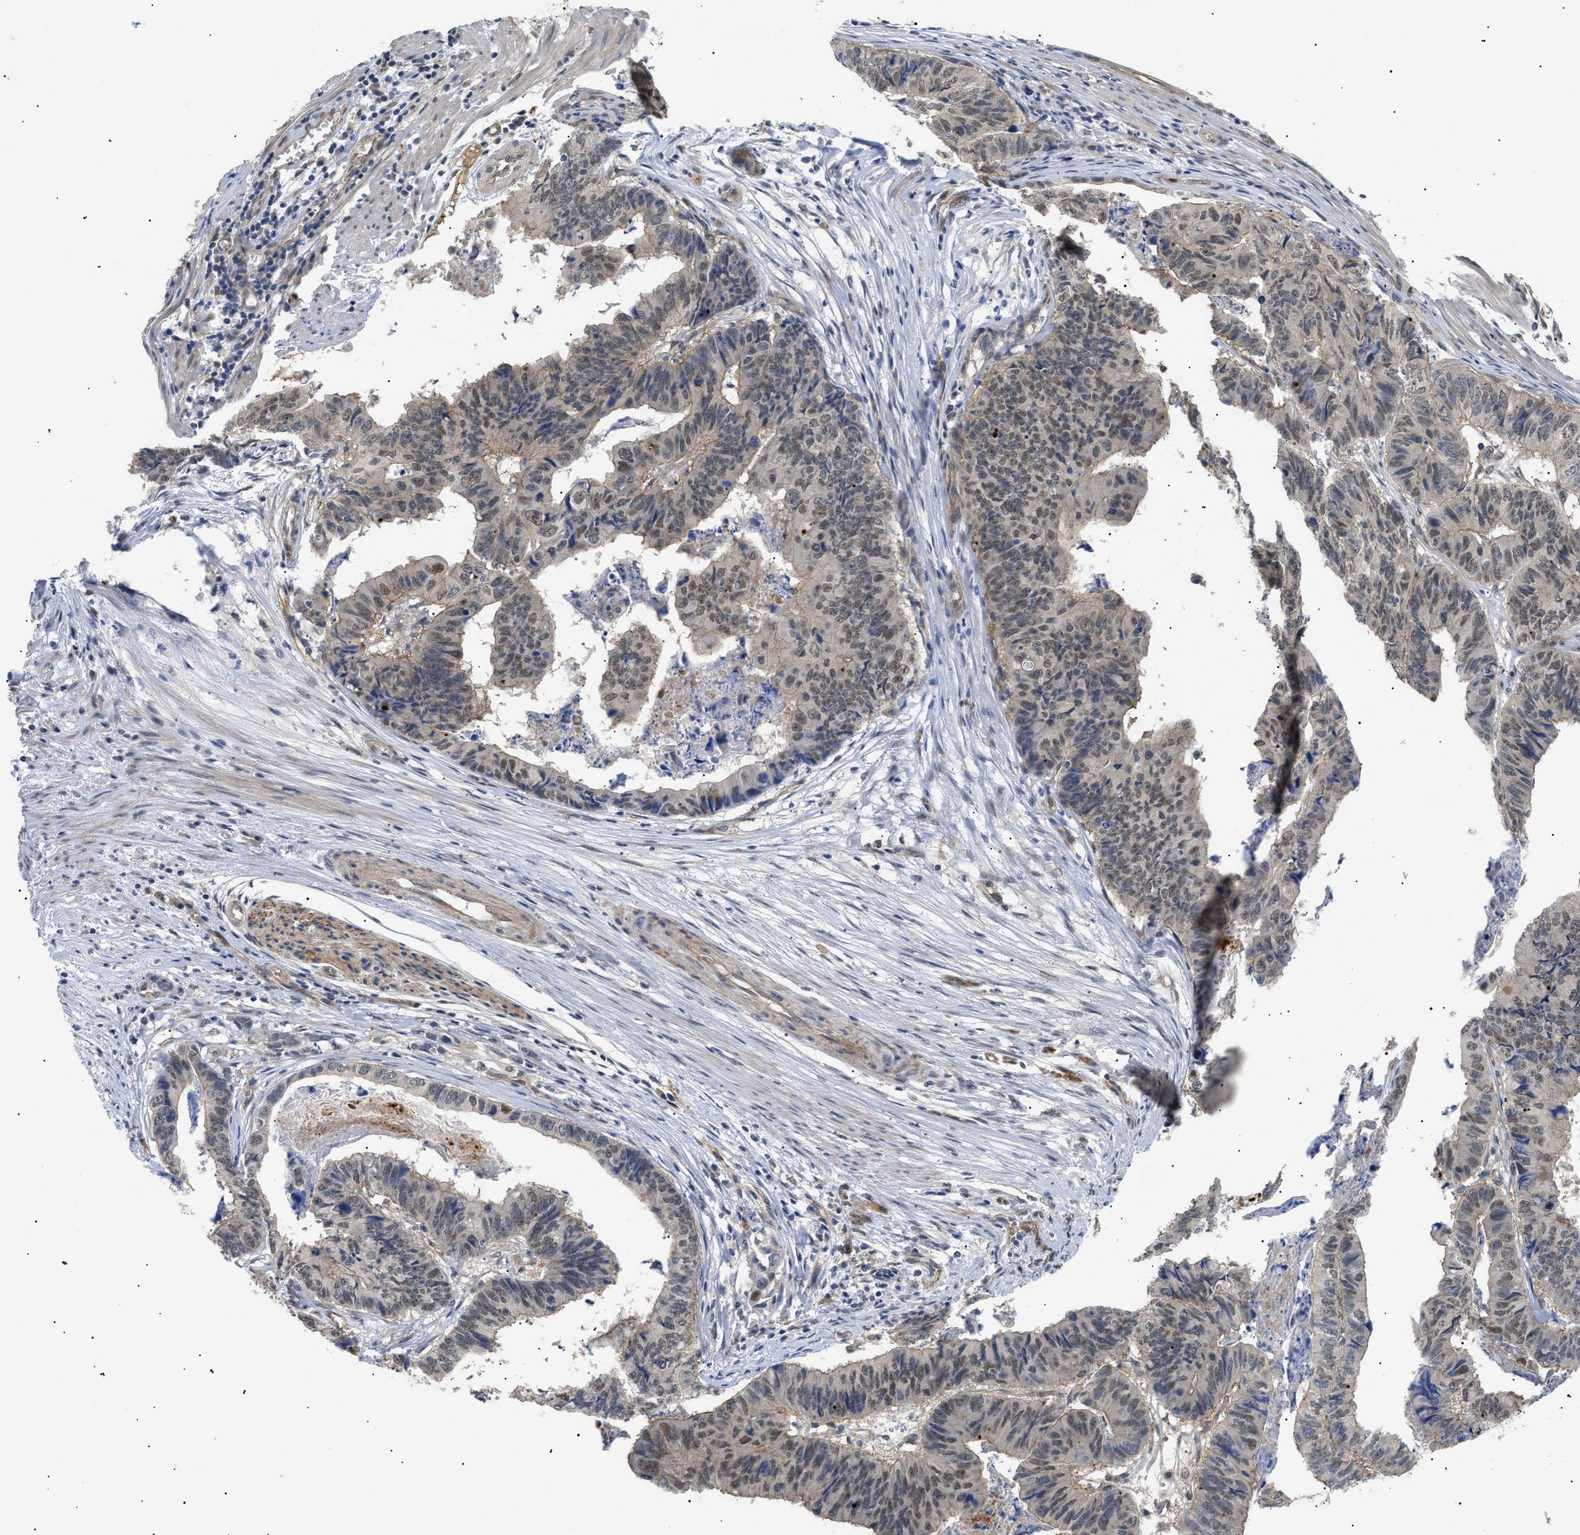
{"staining": {"intensity": "weak", "quantity": "25%-75%", "location": "cytoplasmic/membranous,nuclear"}, "tissue": "stomach cancer", "cell_type": "Tumor cells", "image_type": "cancer", "snomed": [{"axis": "morphology", "description": "Adenocarcinoma, NOS"}, {"axis": "topography", "description": "Stomach, lower"}], "caption": "An immunohistochemistry (IHC) micrograph of neoplastic tissue is shown. Protein staining in brown shows weak cytoplasmic/membranous and nuclear positivity in stomach cancer (adenocarcinoma) within tumor cells.", "gene": "CRCP", "patient": {"sex": "male", "age": 77}}